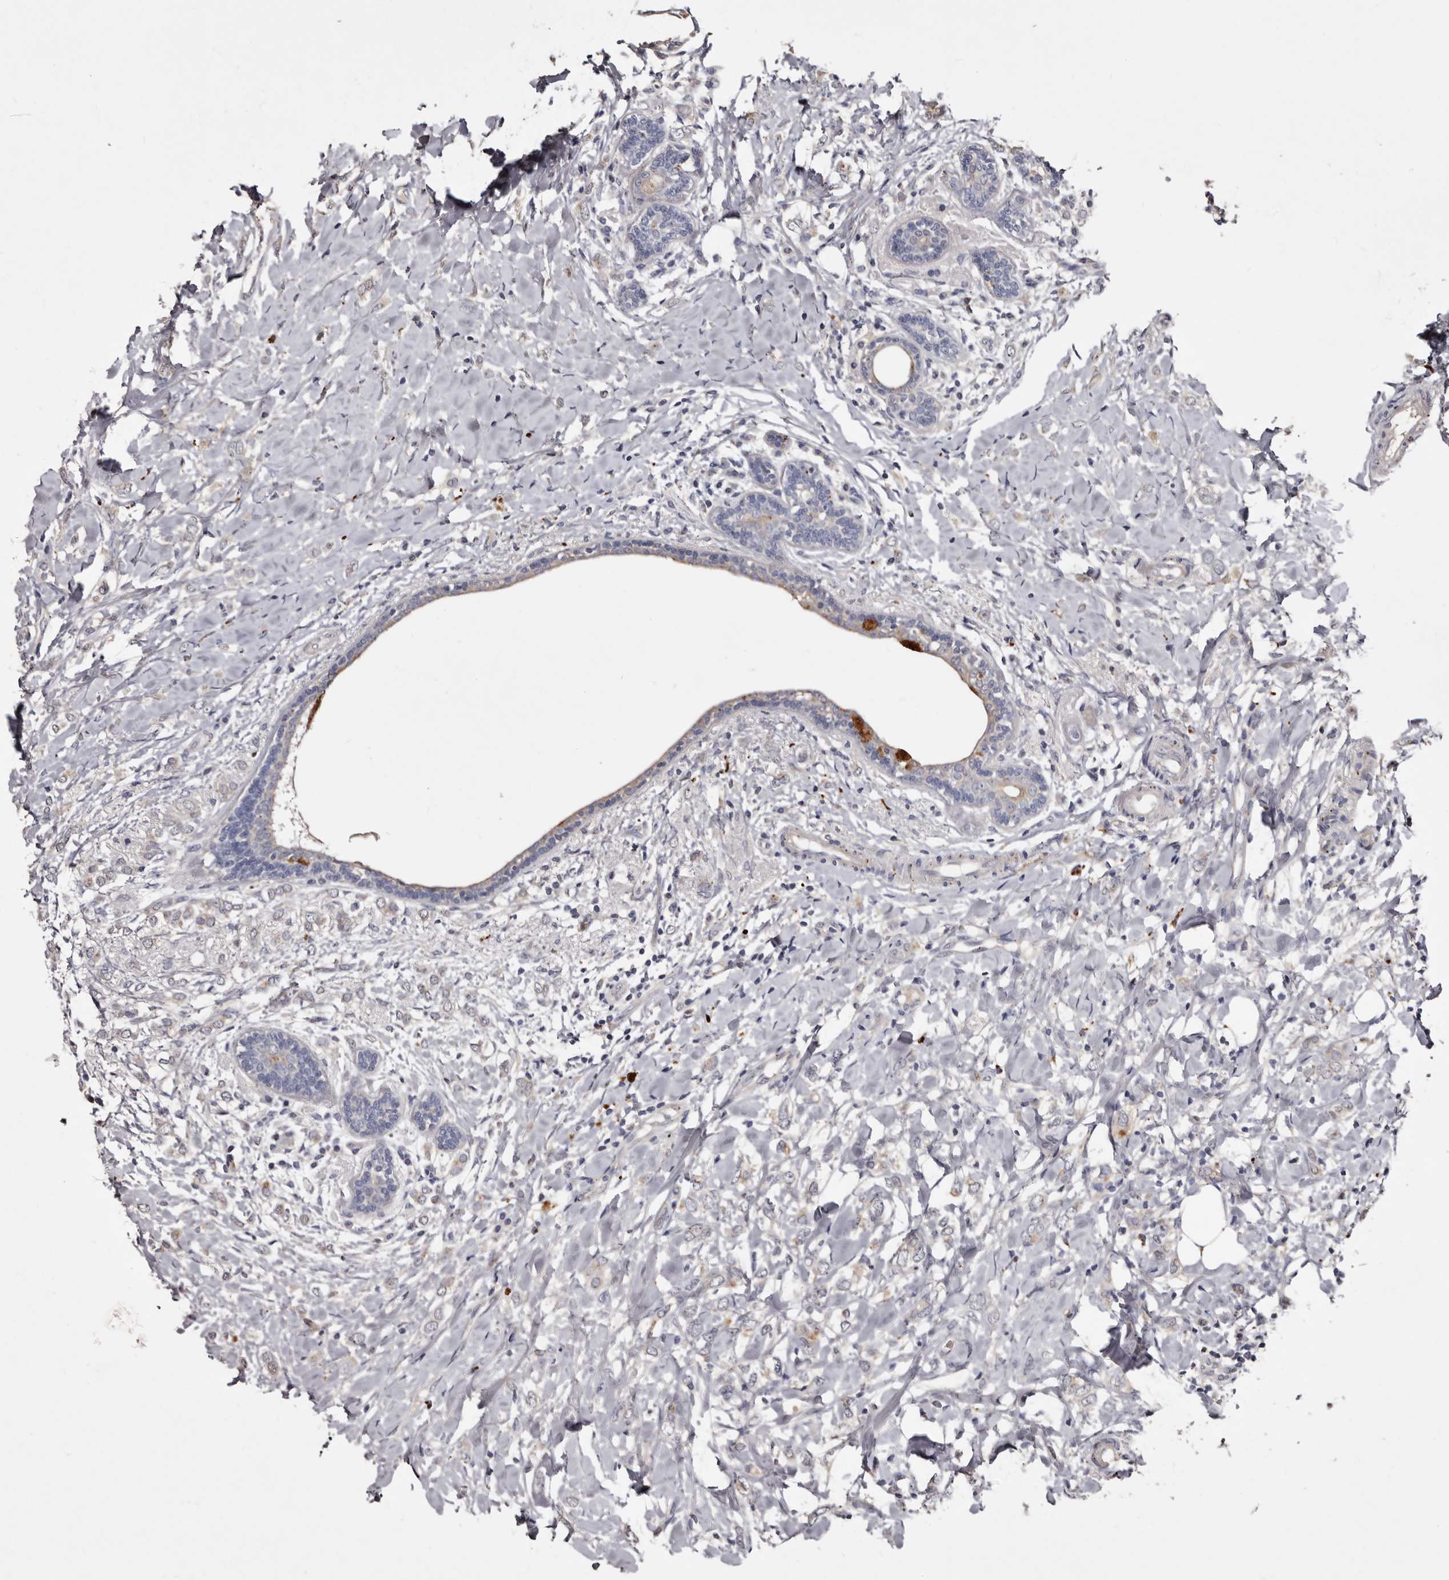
{"staining": {"intensity": "weak", "quantity": "<25%", "location": "cytoplasmic/membranous"}, "tissue": "breast cancer", "cell_type": "Tumor cells", "image_type": "cancer", "snomed": [{"axis": "morphology", "description": "Normal tissue, NOS"}, {"axis": "morphology", "description": "Lobular carcinoma"}, {"axis": "topography", "description": "Breast"}], "caption": "Human breast cancer (lobular carcinoma) stained for a protein using immunohistochemistry (IHC) displays no positivity in tumor cells.", "gene": "SLC10A4", "patient": {"sex": "female", "age": 47}}